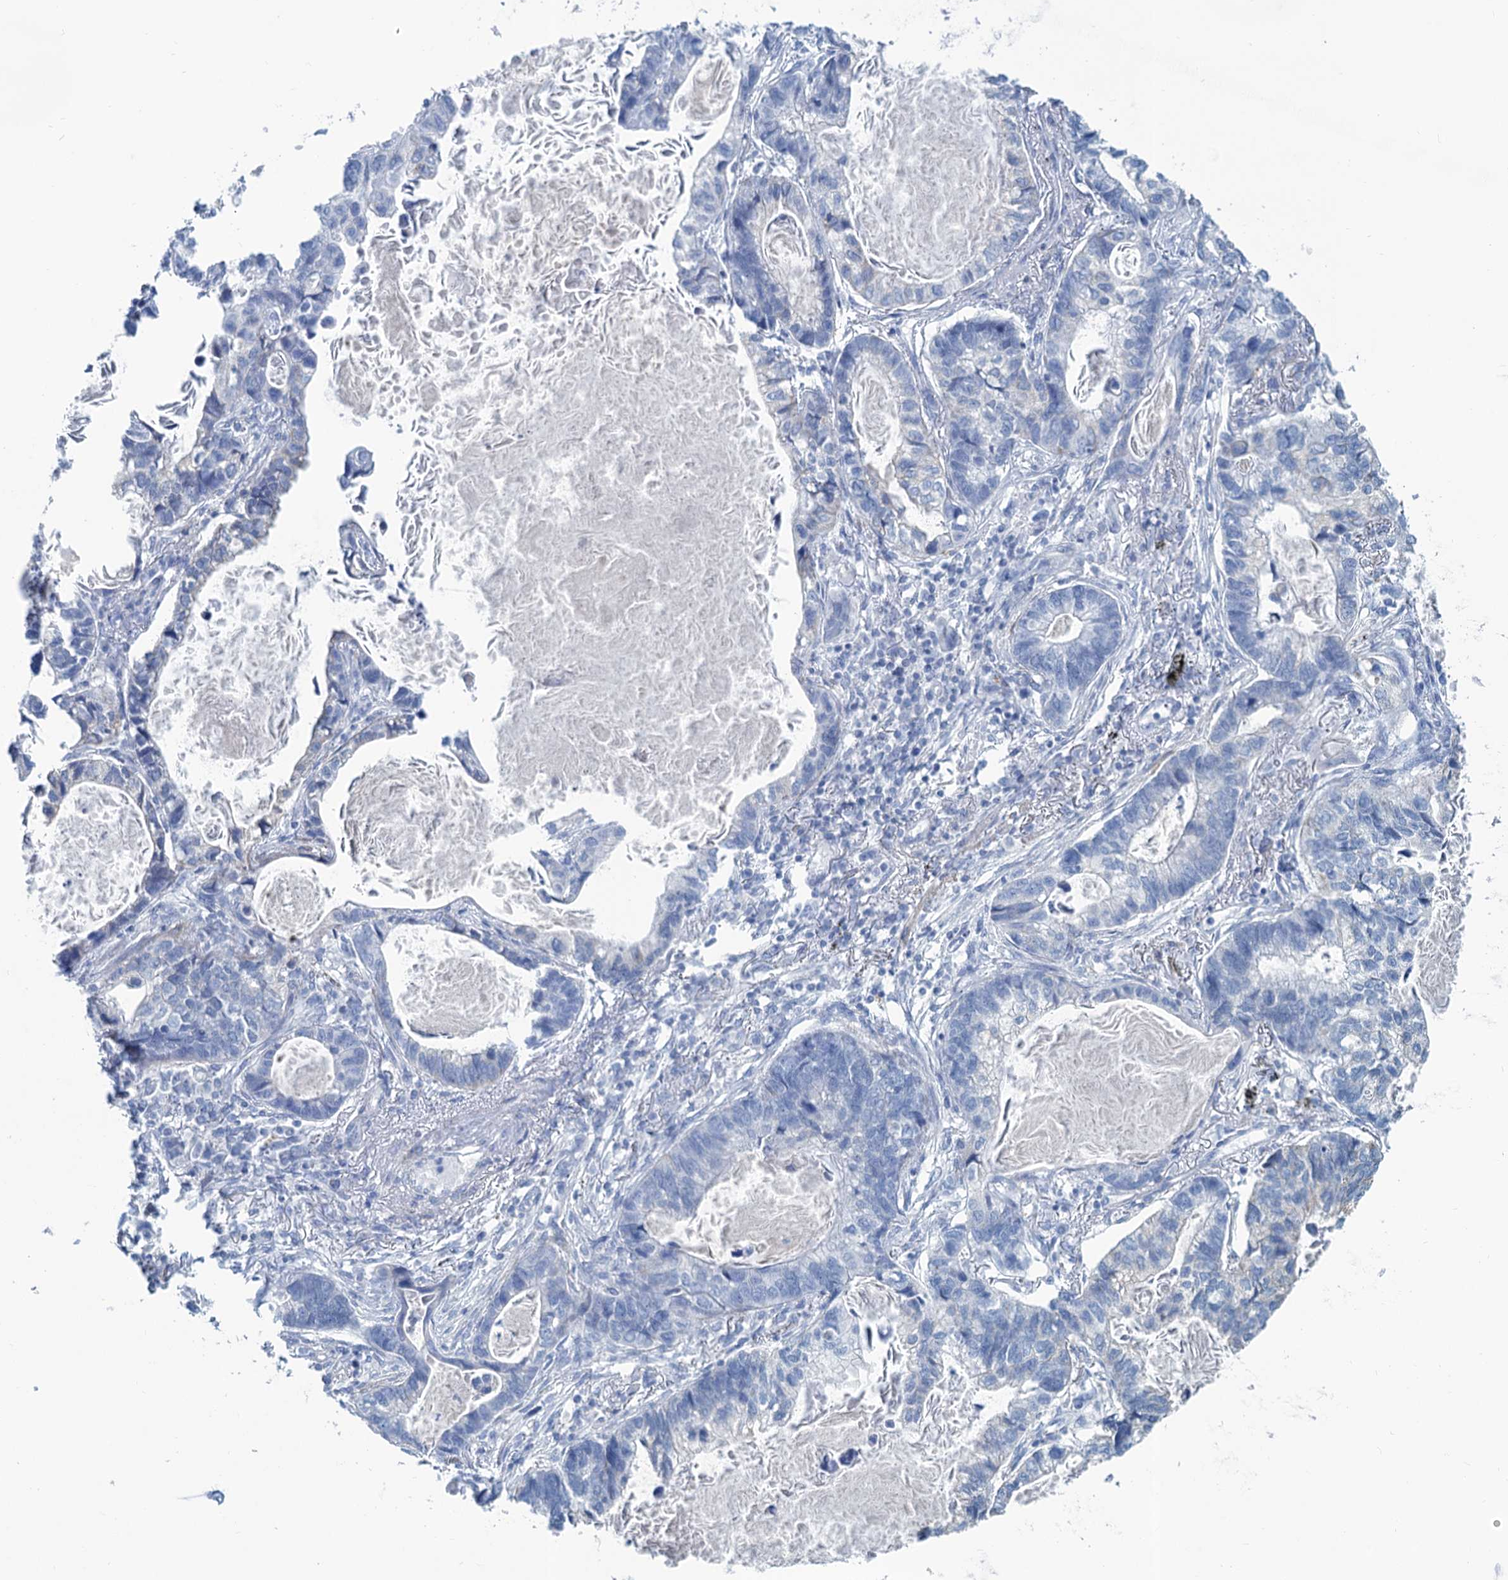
{"staining": {"intensity": "negative", "quantity": "none", "location": "none"}, "tissue": "lung cancer", "cell_type": "Tumor cells", "image_type": "cancer", "snomed": [{"axis": "morphology", "description": "Adenocarcinoma, NOS"}, {"axis": "topography", "description": "Lung"}], "caption": "Adenocarcinoma (lung) stained for a protein using immunohistochemistry (IHC) exhibits no expression tumor cells.", "gene": "SLC1A3", "patient": {"sex": "male", "age": 67}}